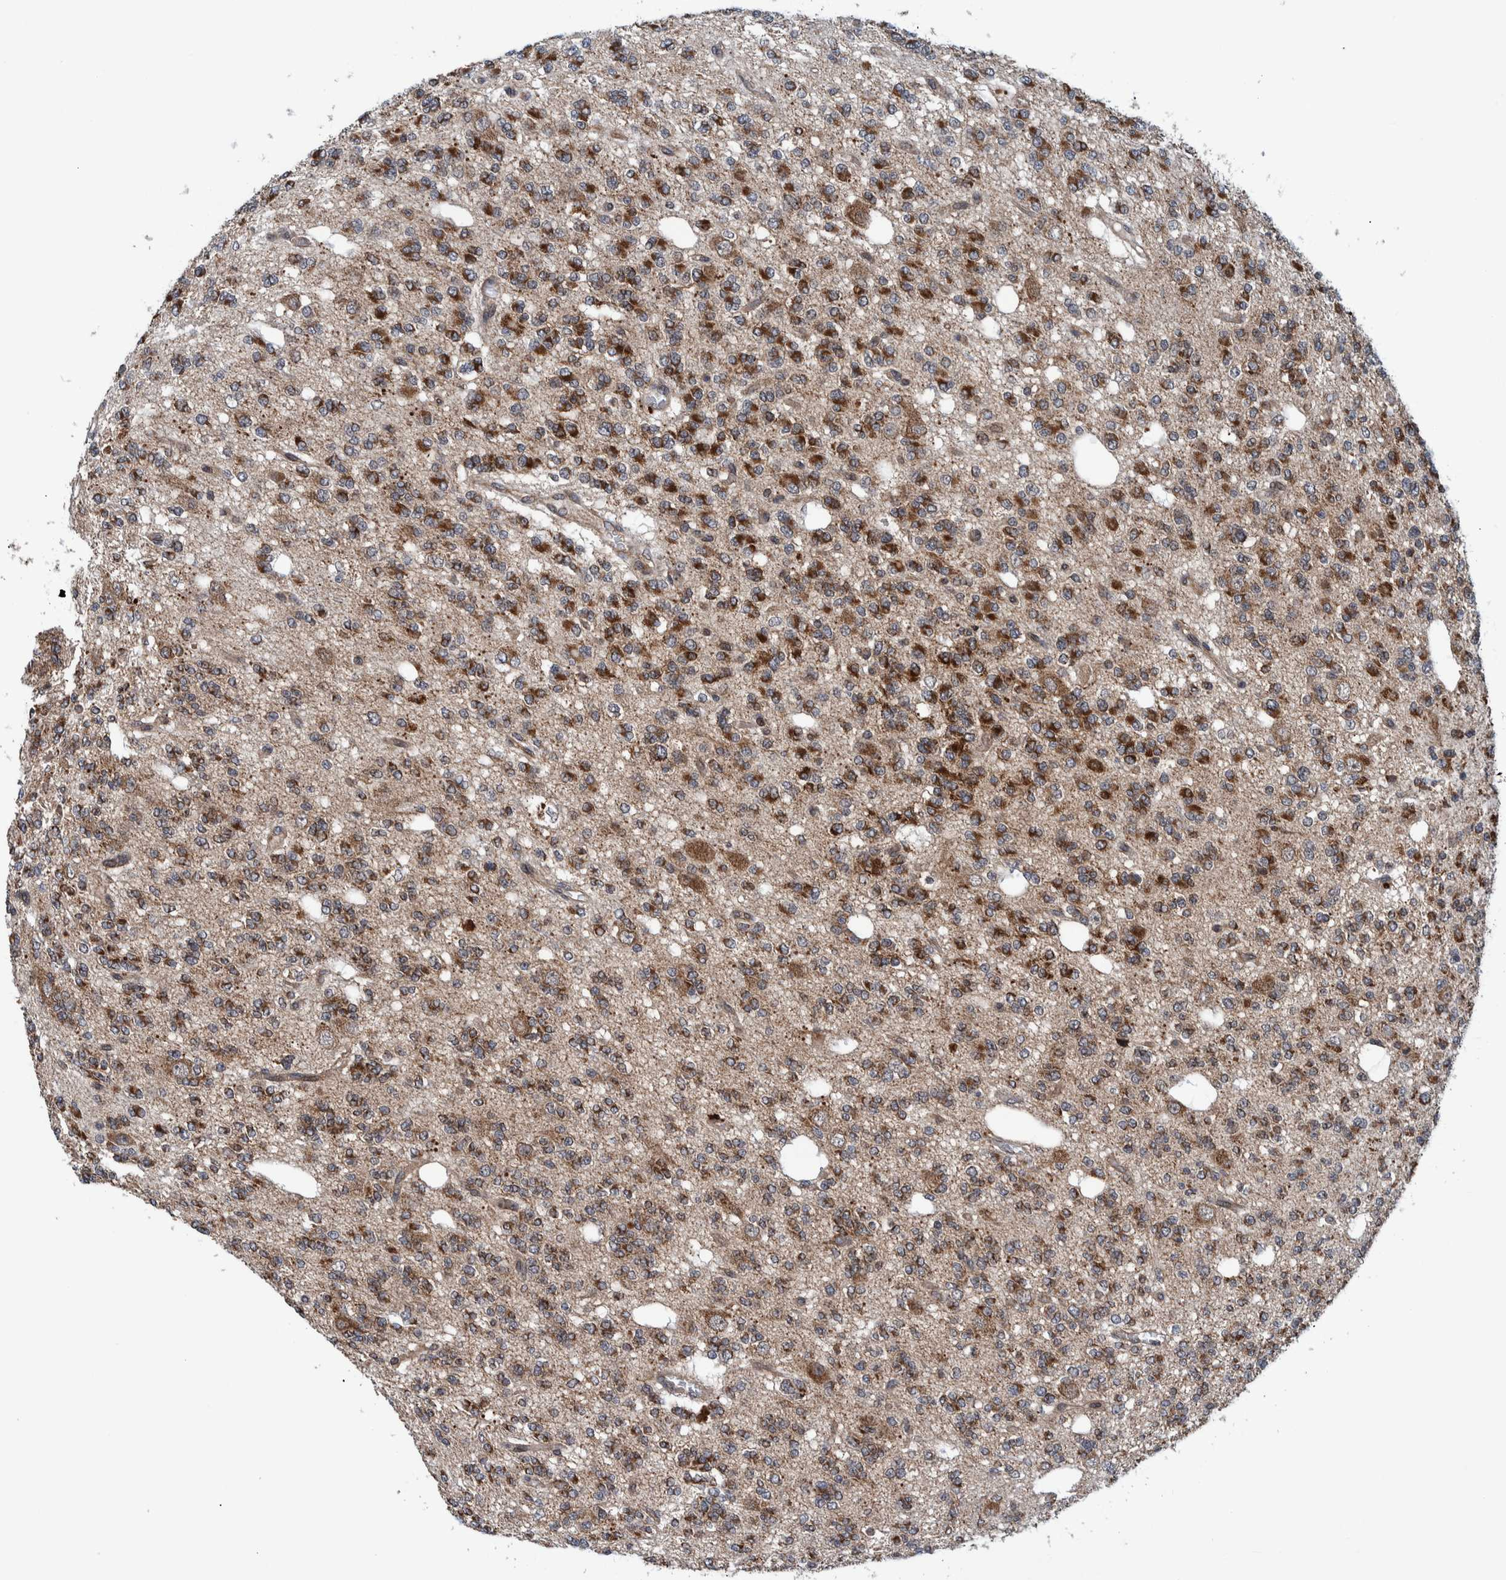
{"staining": {"intensity": "strong", "quantity": ">75%", "location": "cytoplasmic/membranous"}, "tissue": "glioma", "cell_type": "Tumor cells", "image_type": "cancer", "snomed": [{"axis": "morphology", "description": "Glioma, malignant, Low grade"}, {"axis": "topography", "description": "Brain"}], "caption": "Immunohistochemical staining of glioma reveals strong cytoplasmic/membranous protein positivity in about >75% of tumor cells. (Stains: DAB in brown, nuclei in blue, Microscopy: brightfield microscopy at high magnification).", "gene": "MRPS7", "patient": {"sex": "male", "age": 38}}